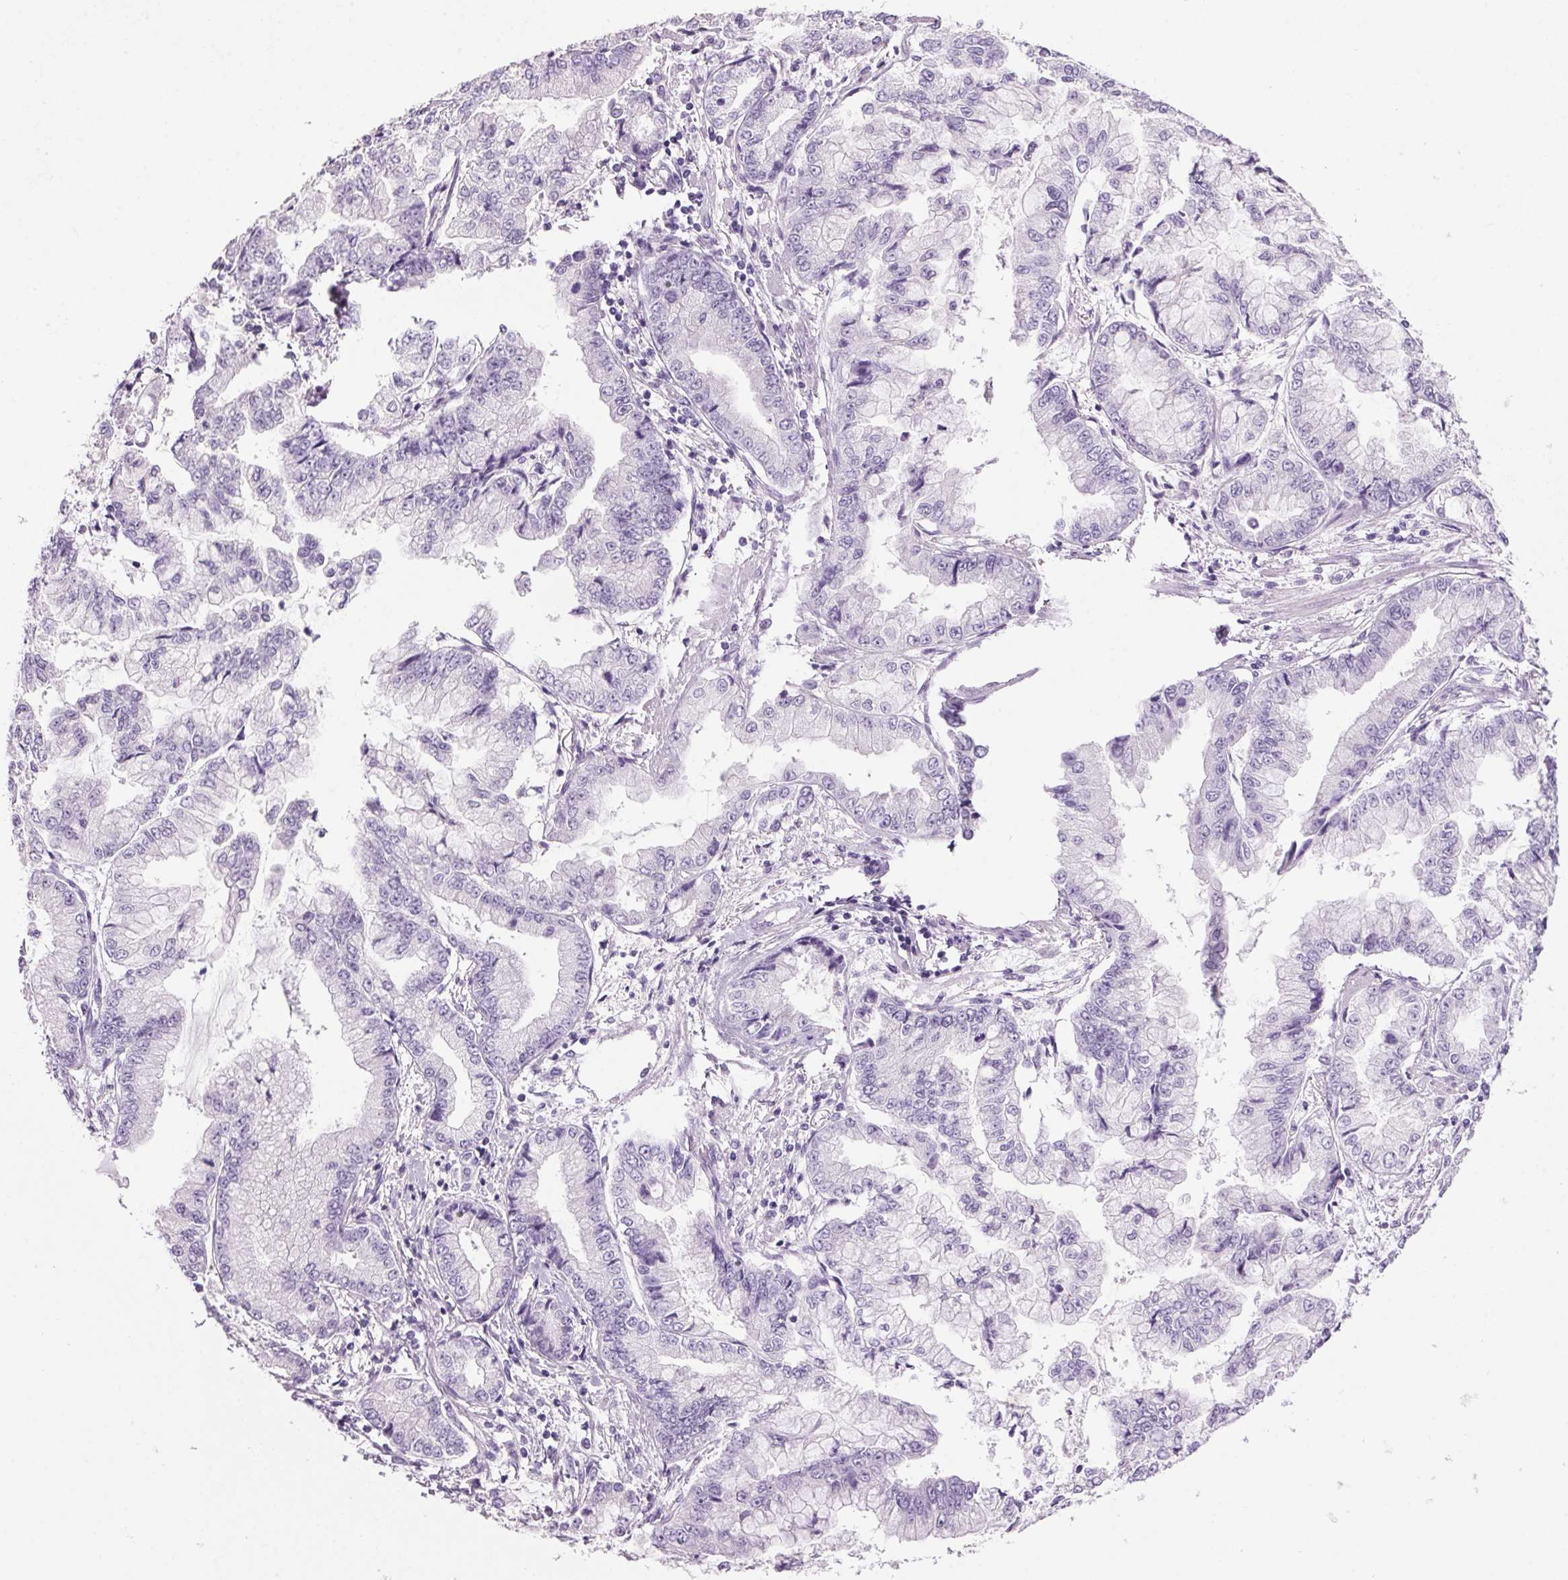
{"staining": {"intensity": "negative", "quantity": "none", "location": "none"}, "tissue": "stomach cancer", "cell_type": "Tumor cells", "image_type": "cancer", "snomed": [{"axis": "morphology", "description": "Adenocarcinoma, NOS"}, {"axis": "topography", "description": "Stomach, upper"}], "caption": "Tumor cells are negative for brown protein staining in stomach cancer. The staining was performed using DAB to visualize the protein expression in brown, while the nuclei were stained in blue with hematoxylin (Magnification: 20x).", "gene": "PPP1R1A", "patient": {"sex": "female", "age": 74}}